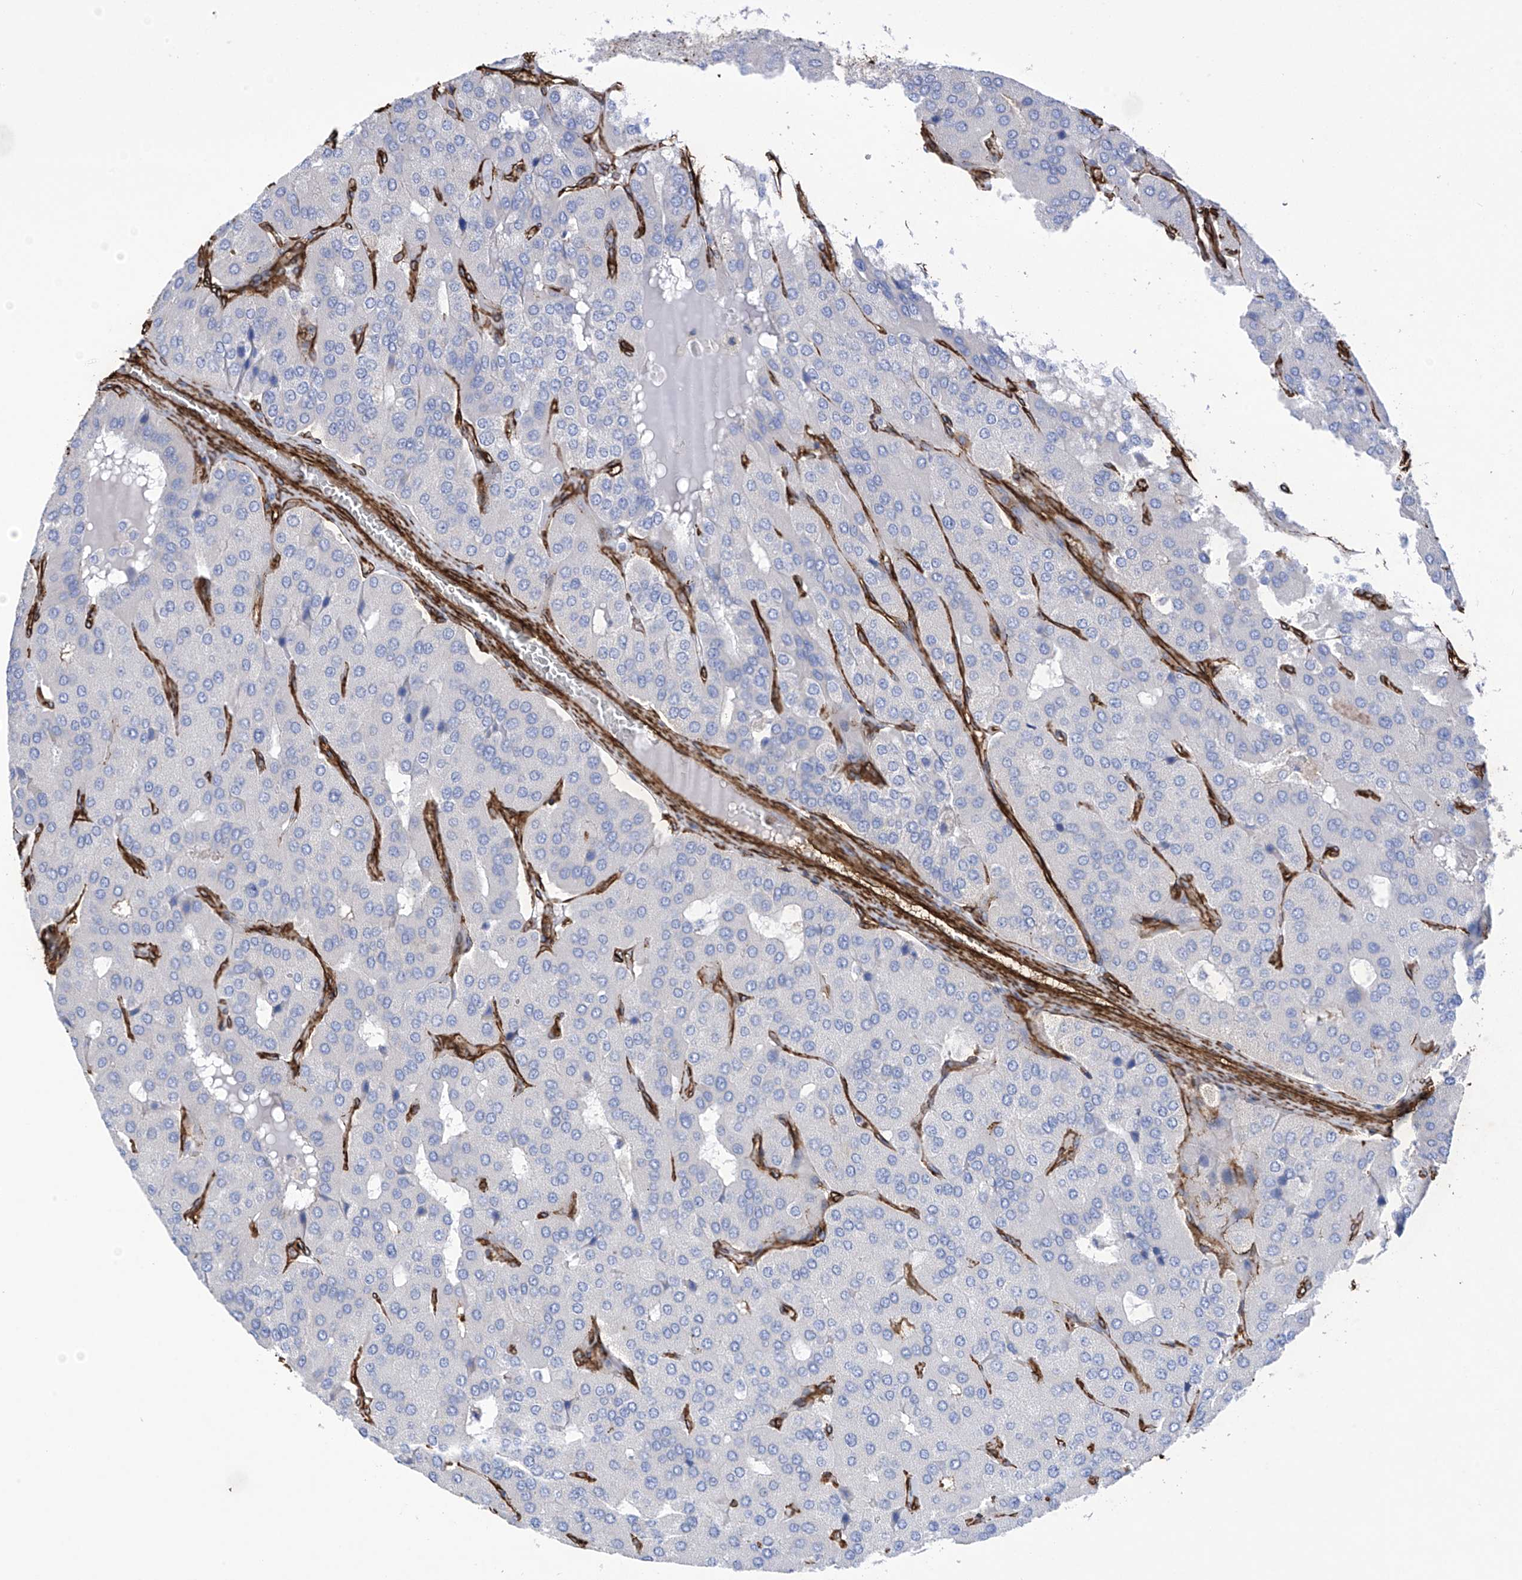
{"staining": {"intensity": "negative", "quantity": "none", "location": "none"}, "tissue": "parathyroid gland", "cell_type": "Glandular cells", "image_type": "normal", "snomed": [{"axis": "morphology", "description": "Normal tissue, NOS"}, {"axis": "morphology", "description": "Adenoma, NOS"}, {"axis": "topography", "description": "Parathyroid gland"}], "caption": "IHC micrograph of unremarkable parathyroid gland: parathyroid gland stained with DAB (3,3'-diaminobenzidine) shows no significant protein expression in glandular cells.", "gene": "UBTD1", "patient": {"sex": "female", "age": 86}}